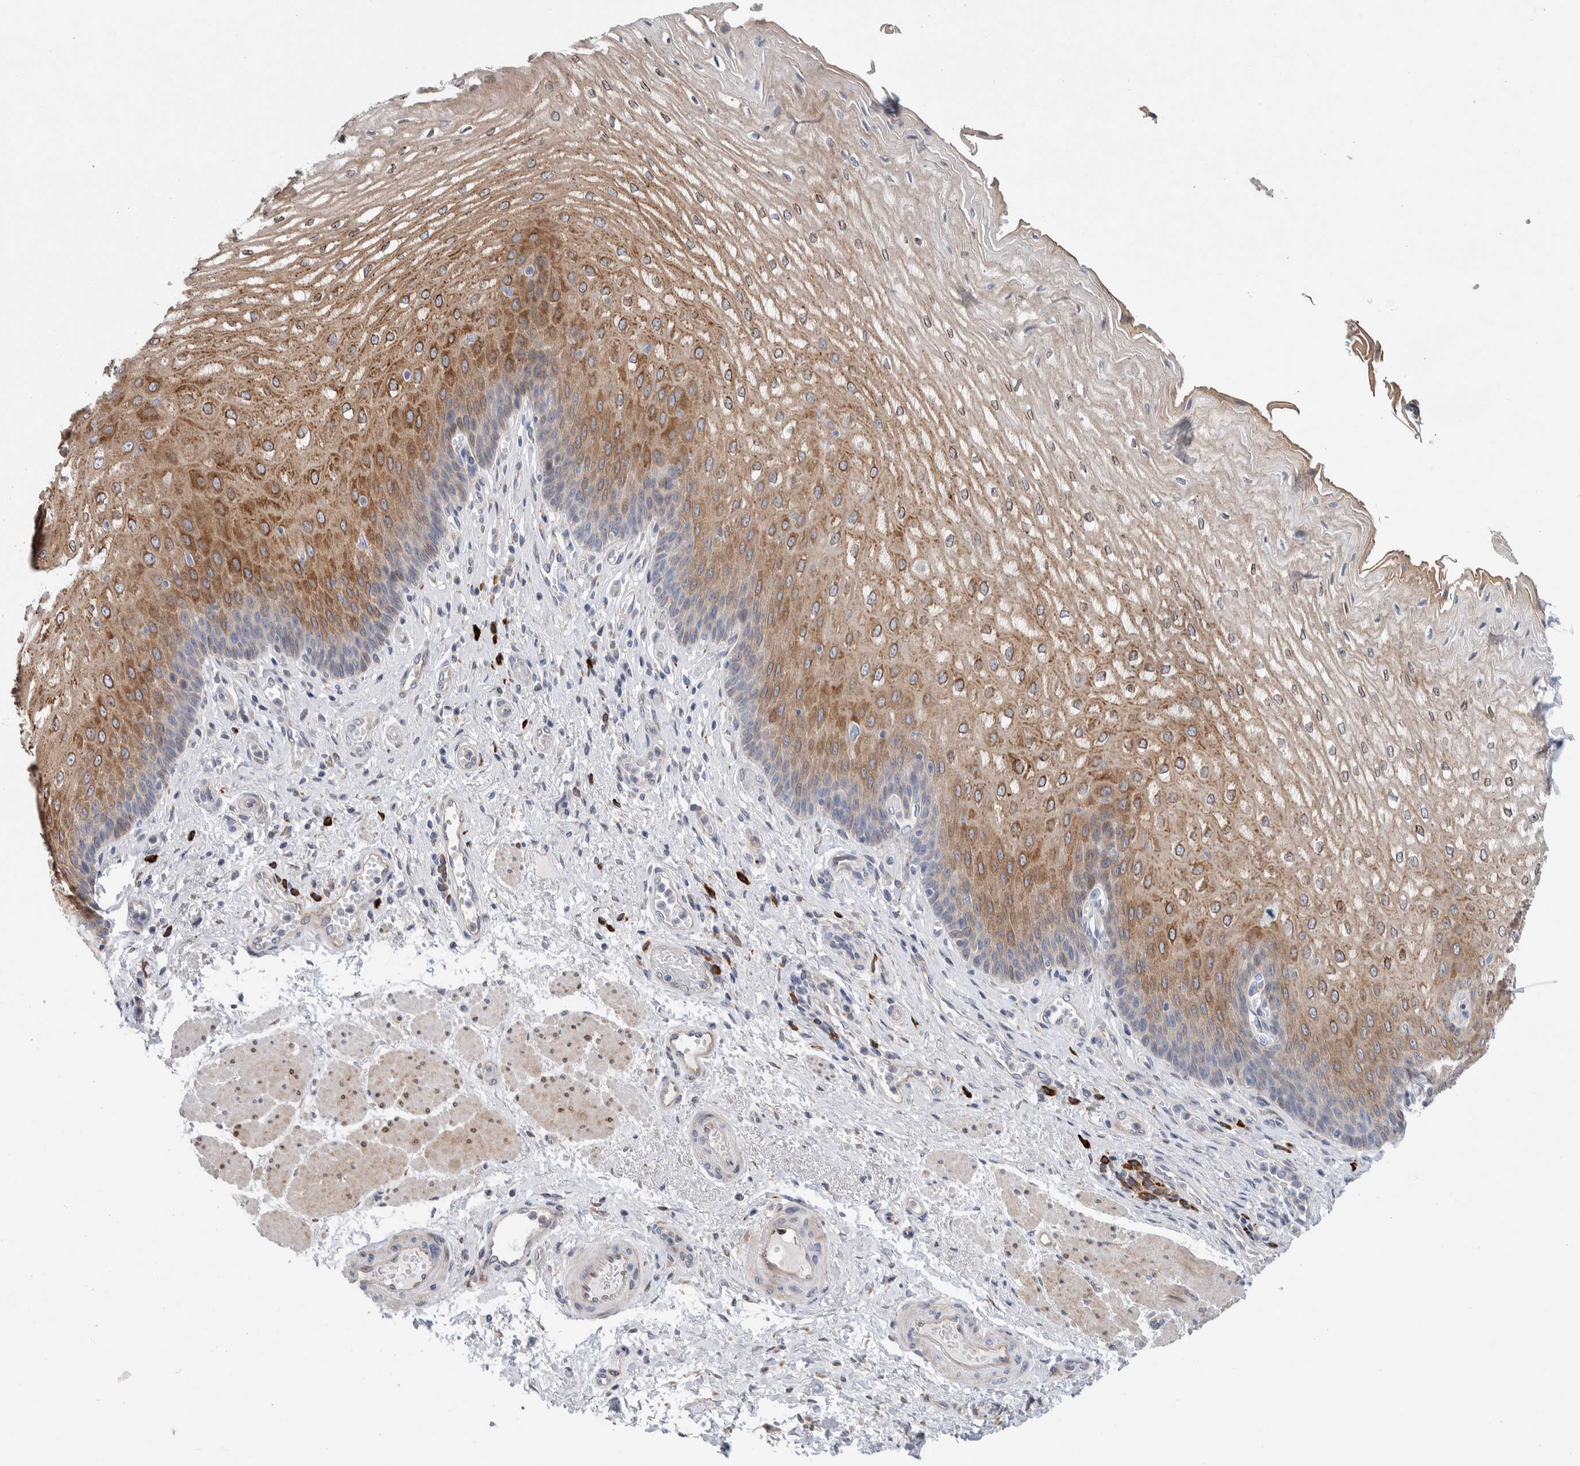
{"staining": {"intensity": "moderate", "quantity": ">75%", "location": "cytoplasmic/membranous"}, "tissue": "esophagus", "cell_type": "Squamous epithelial cells", "image_type": "normal", "snomed": [{"axis": "morphology", "description": "Normal tissue, NOS"}, {"axis": "topography", "description": "Esophagus"}], "caption": "The image exhibits immunohistochemical staining of normal esophagus. There is moderate cytoplasmic/membranous positivity is appreciated in approximately >75% of squamous epithelial cells. (Brightfield microscopy of DAB IHC at high magnification).", "gene": "ENGASE", "patient": {"sex": "male", "age": 54}}